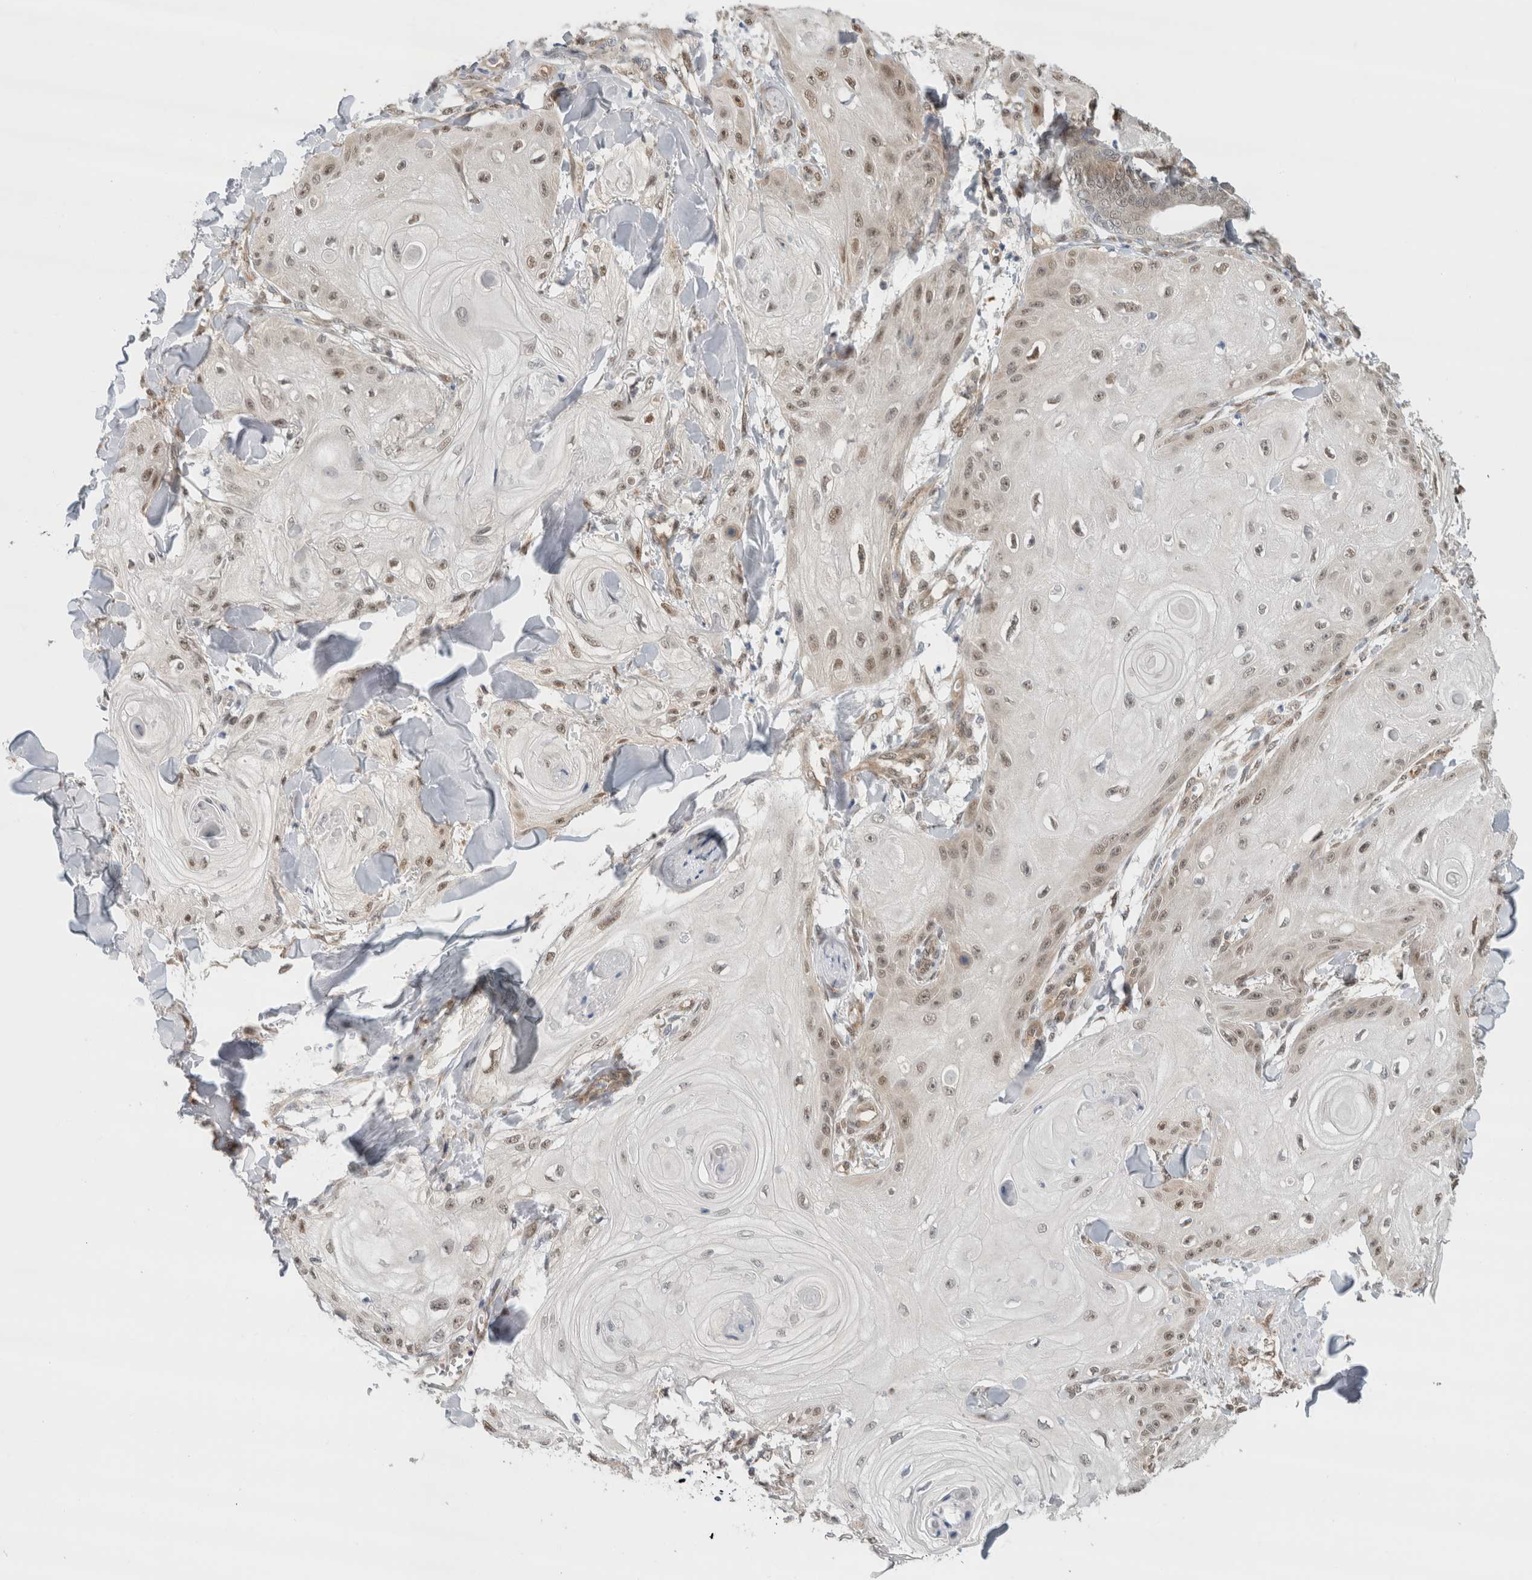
{"staining": {"intensity": "weak", "quantity": ">75%", "location": "nuclear"}, "tissue": "skin cancer", "cell_type": "Tumor cells", "image_type": "cancer", "snomed": [{"axis": "morphology", "description": "Squamous cell carcinoma, NOS"}, {"axis": "topography", "description": "Skin"}], "caption": "Immunohistochemistry (IHC) histopathology image of skin squamous cell carcinoma stained for a protein (brown), which demonstrates low levels of weak nuclear expression in approximately >75% of tumor cells.", "gene": "EIF4G3", "patient": {"sex": "male", "age": 74}}